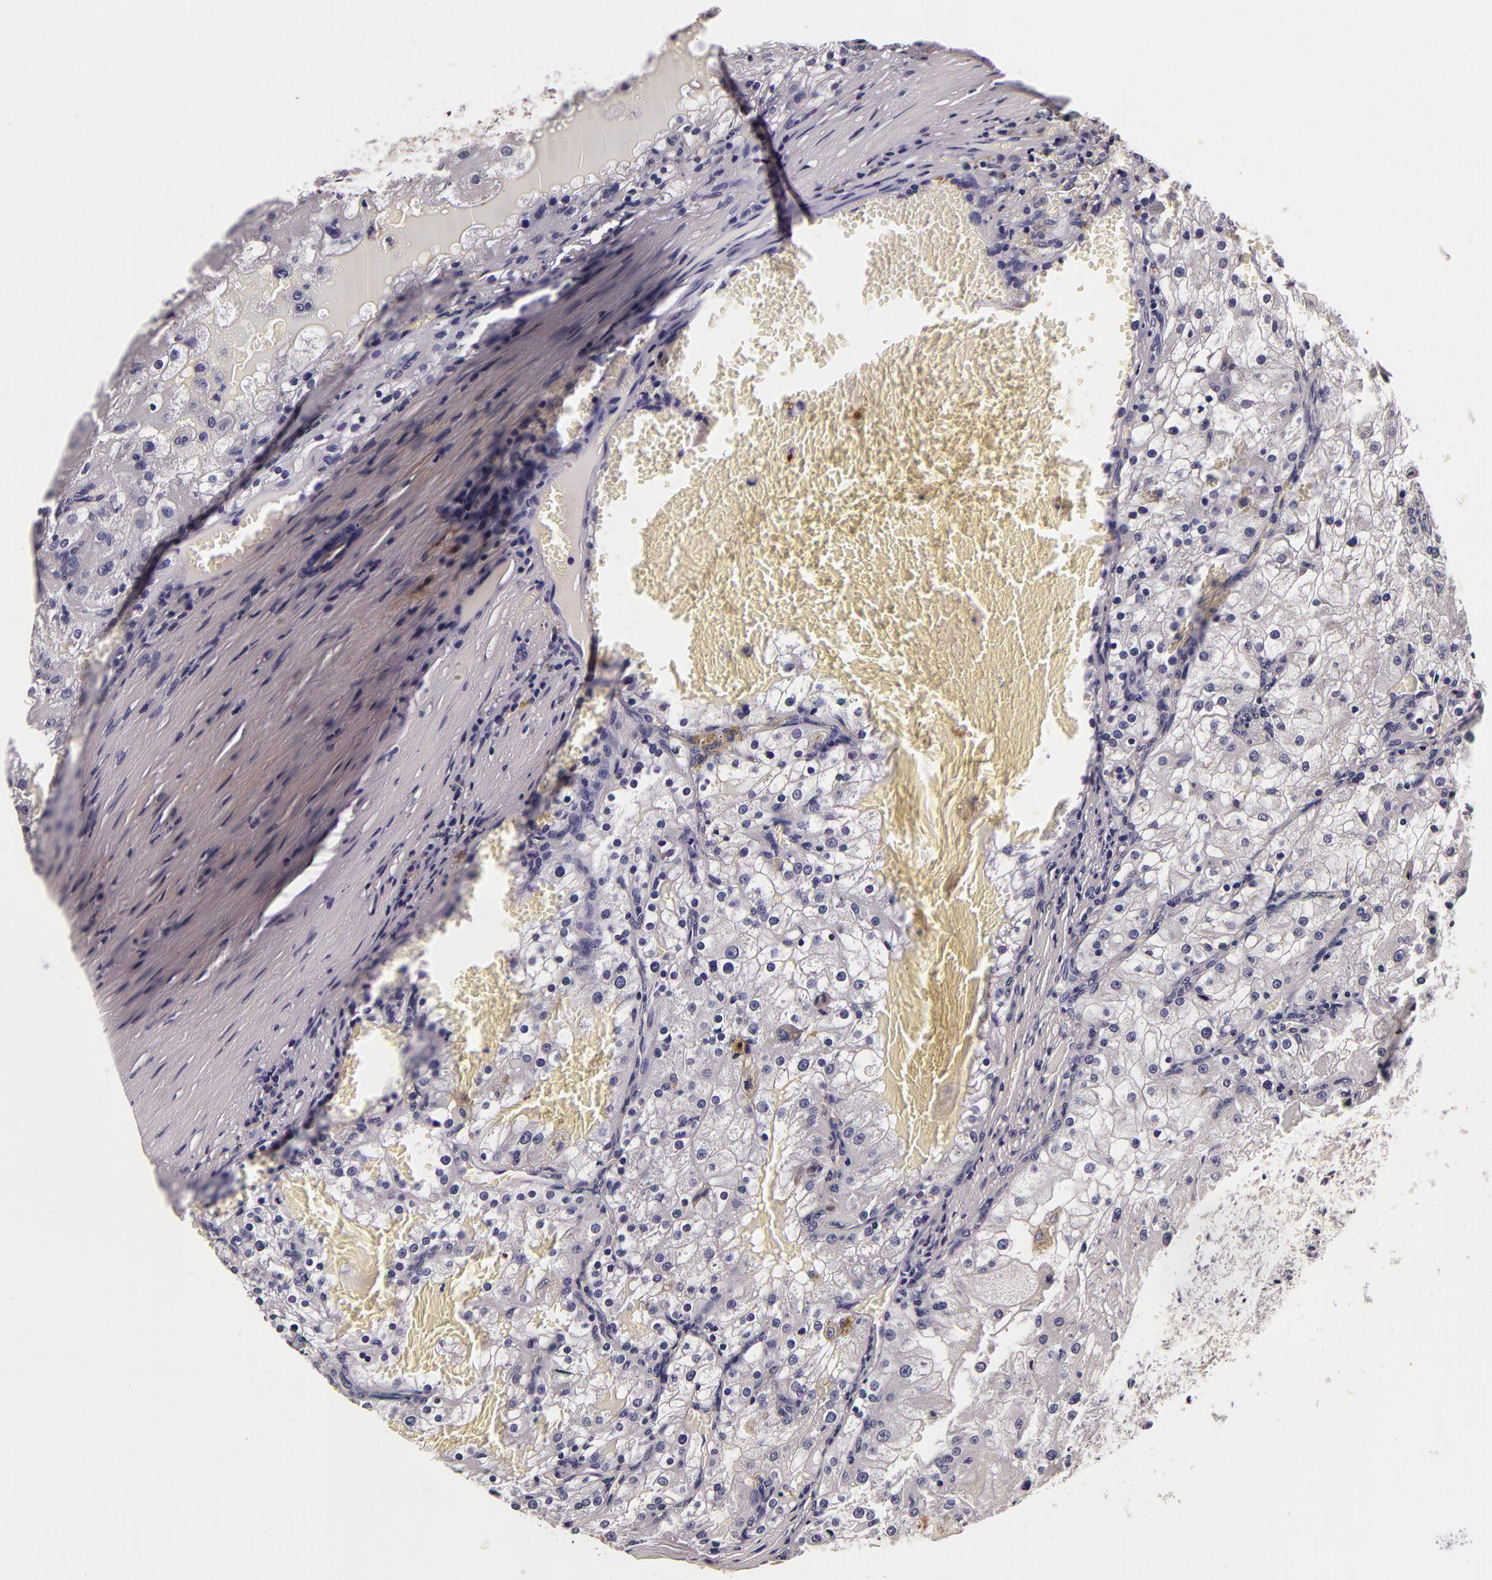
{"staining": {"intensity": "negative", "quantity": "none", "location": "none"}, "tissue": "renal cancer", "cell_type": "Tumor cells", "image_type": "cancer", "snomed": [{"axis": "morphology", "description": "Adenocarcinoma, NOS"}, {"axis": "topography", "description": "Kidney"}], "caption": "DAB immunohistochemical staining of renal adenocarcinoma displays no significant staining in tumor cells.", "gene": "LGALS3BP", "patient": {"sex": "female", "age": 74}}